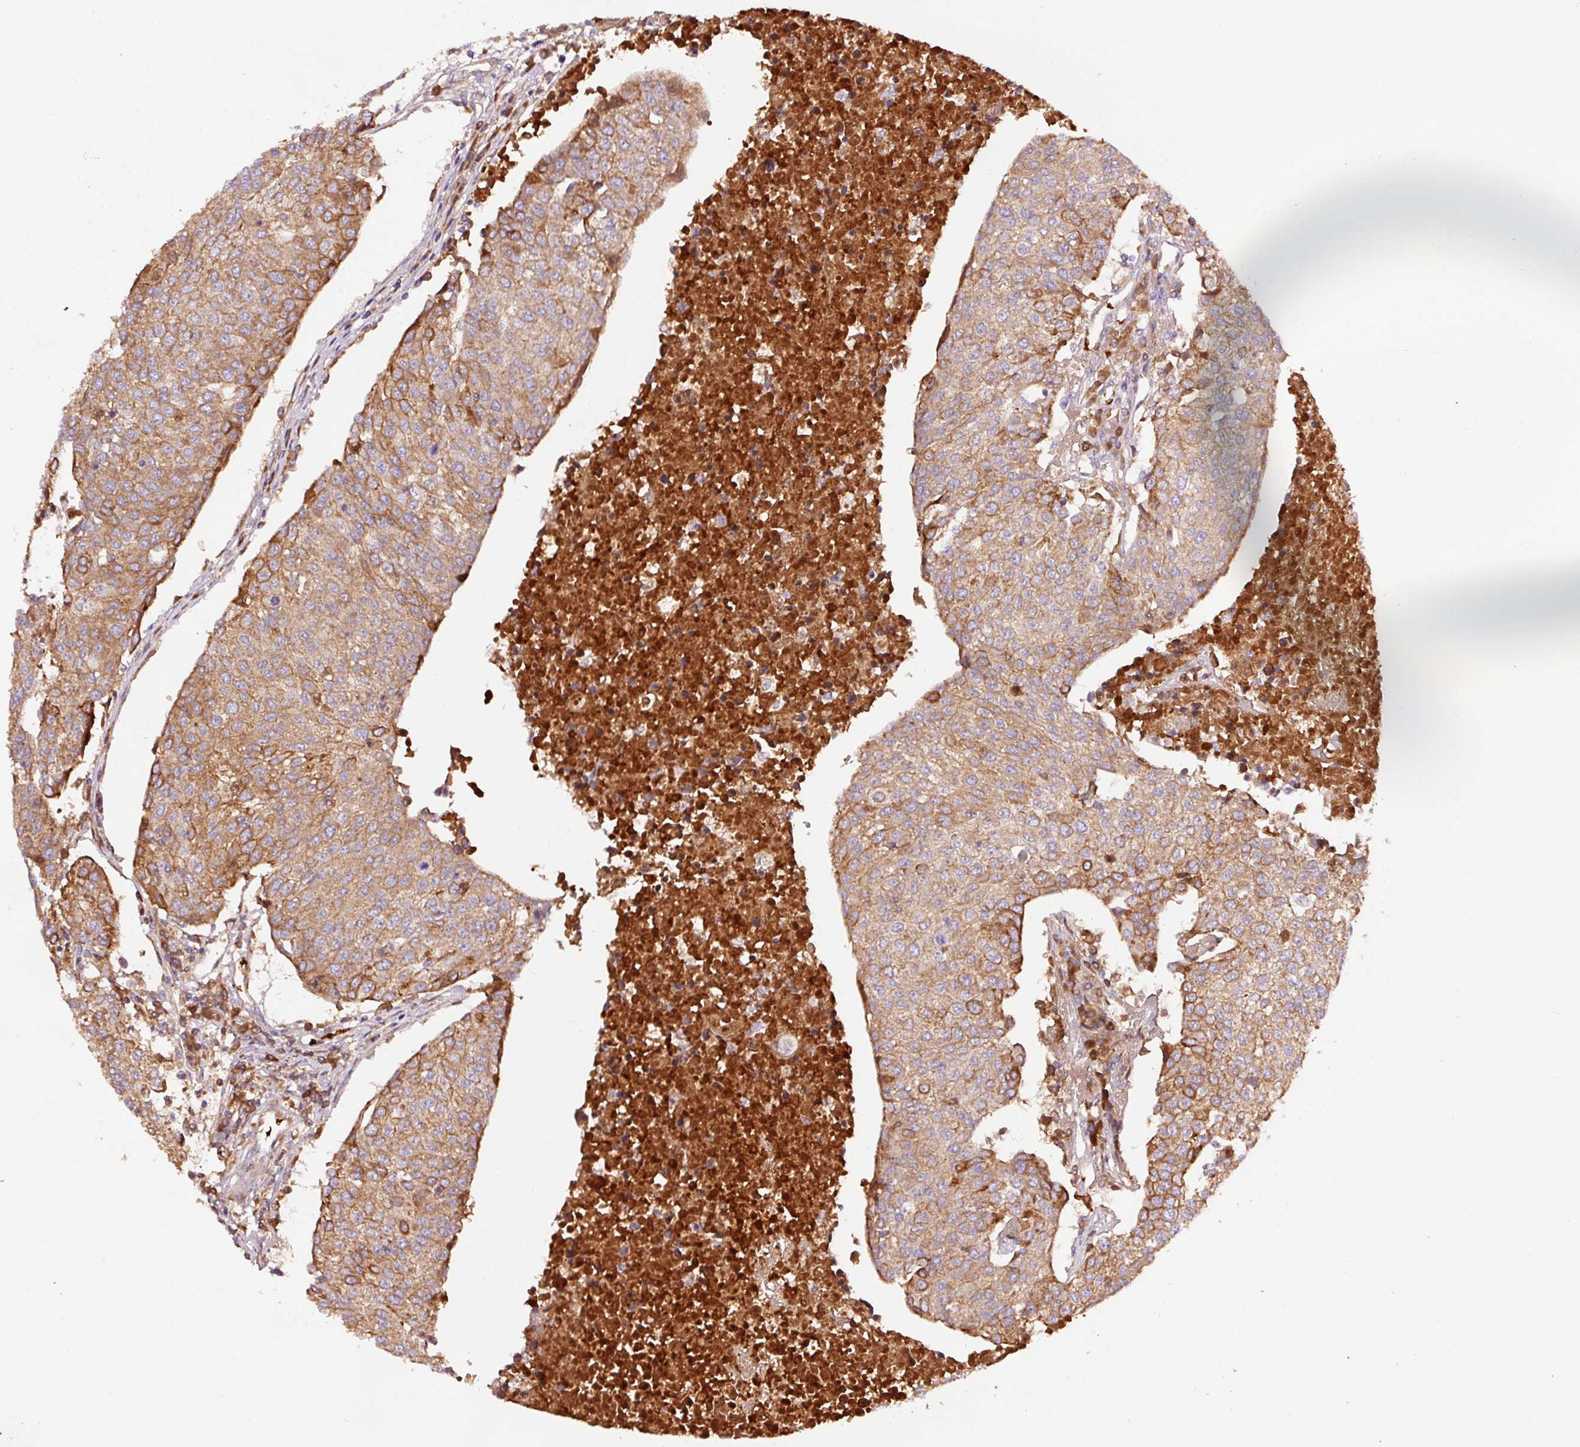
{"staining": {"intensity": "moderate", "quantity": ">75%", "location": "cytoplasmic/membranous"}, "tissue": "urothelial cancer", "cell_type": "Tumor cells", "image_type": "cancer", "snomed": [{"axis": "morphology", "description": "Urothelial carcinoma, High grade"}, {"axis": "topography", "description": "Urinary bladder"}], "caption": "The histopathology image reveals immunohistochemical staining of high-grade urothelial carcinoma. There is moderate cytoplasmic/membranous staining is present in about >75% of tumor cells.", "gene": "PGLYRP2", "patient": {"sex": "female", "age": 85}}